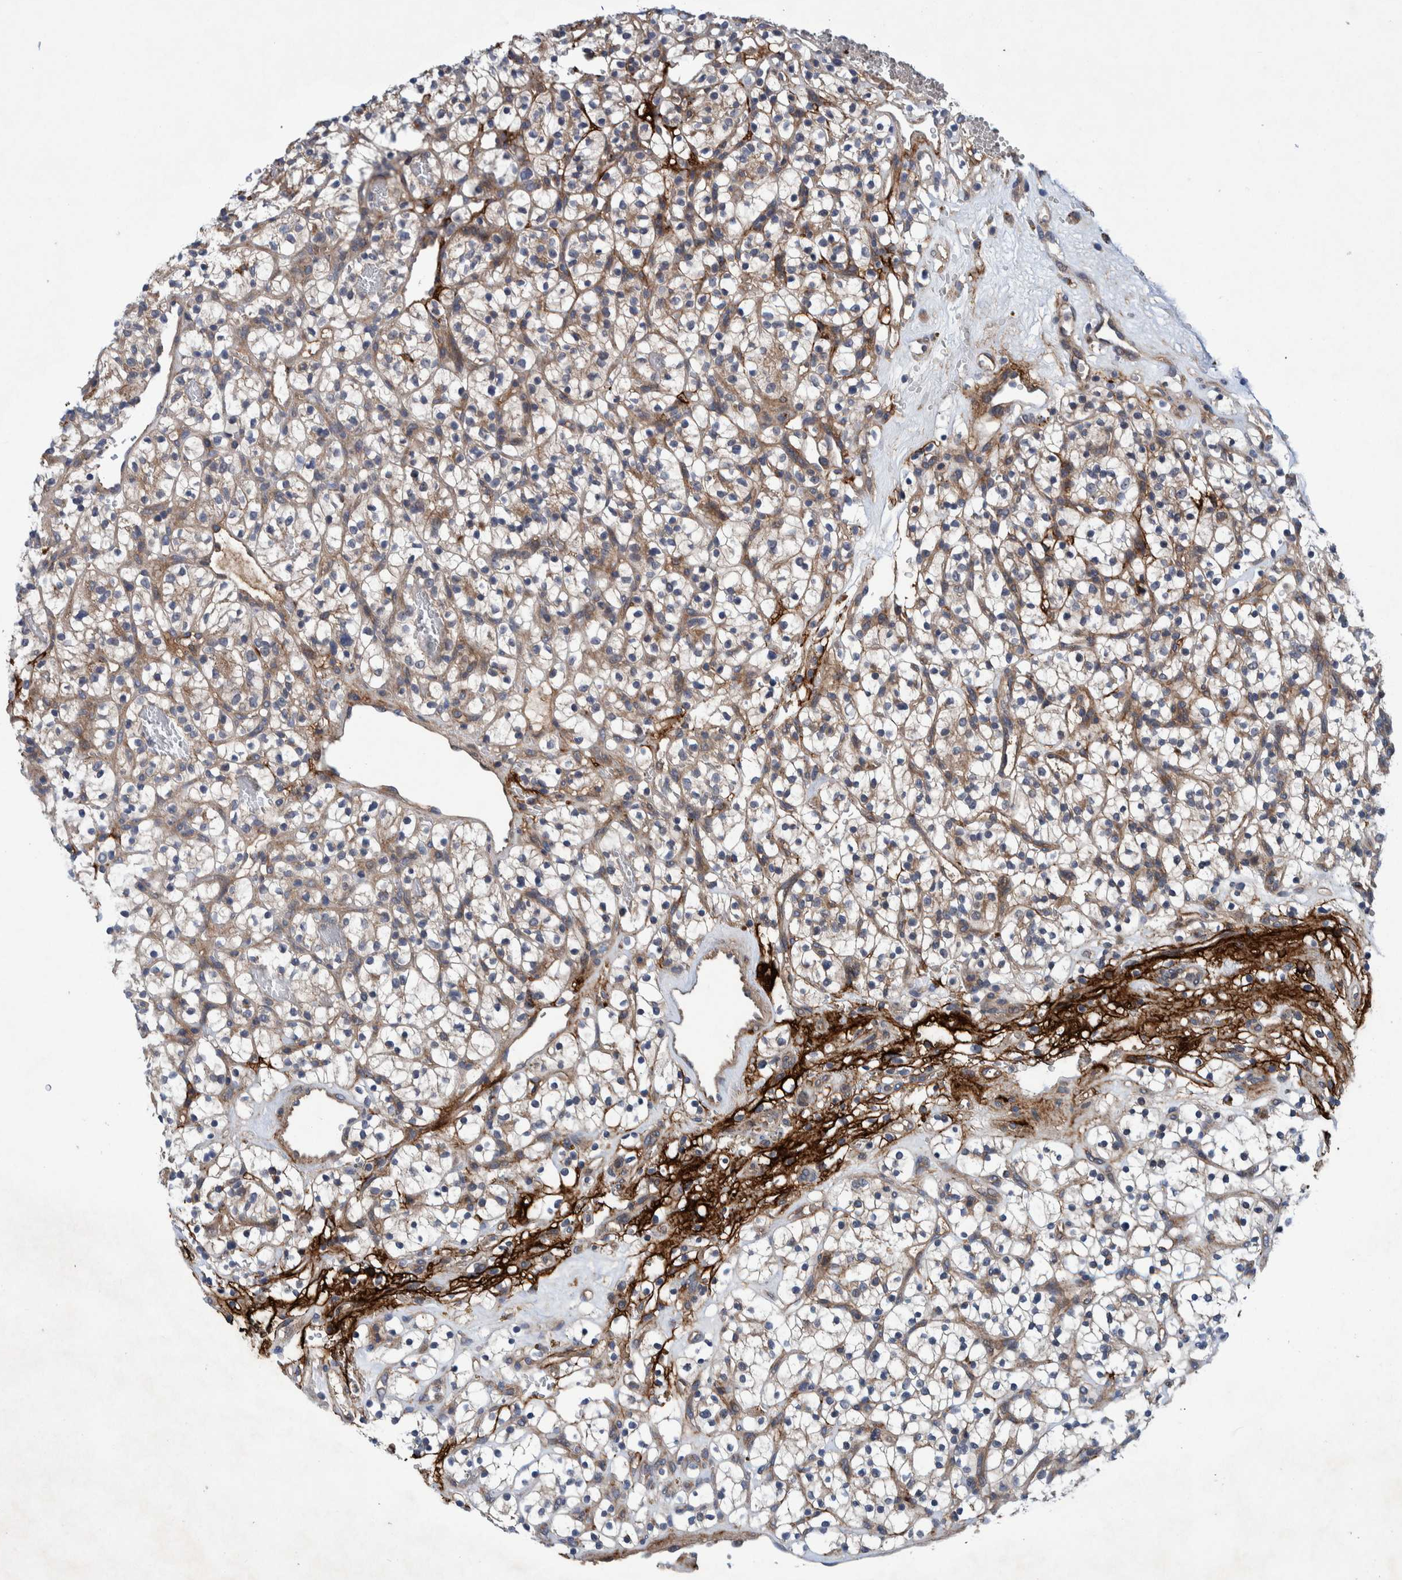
{"staining": {"intensity": "negative", "quantity": "none", "location": "none"}, "tissue": "renal cancer", "cell_type": "Tumor cells", "image_type": "cancer", "snomed": [{"axis": "morphology", "description": "Adenocarcinoma, NOS"}, {"axis": "topography", "description": "Kidney"}], "caption": "Image shows no significant protein staining in tumor cells of renal cancer.", "gene": "ITIH3", "patient": {"sex": "female", "age": 57}}